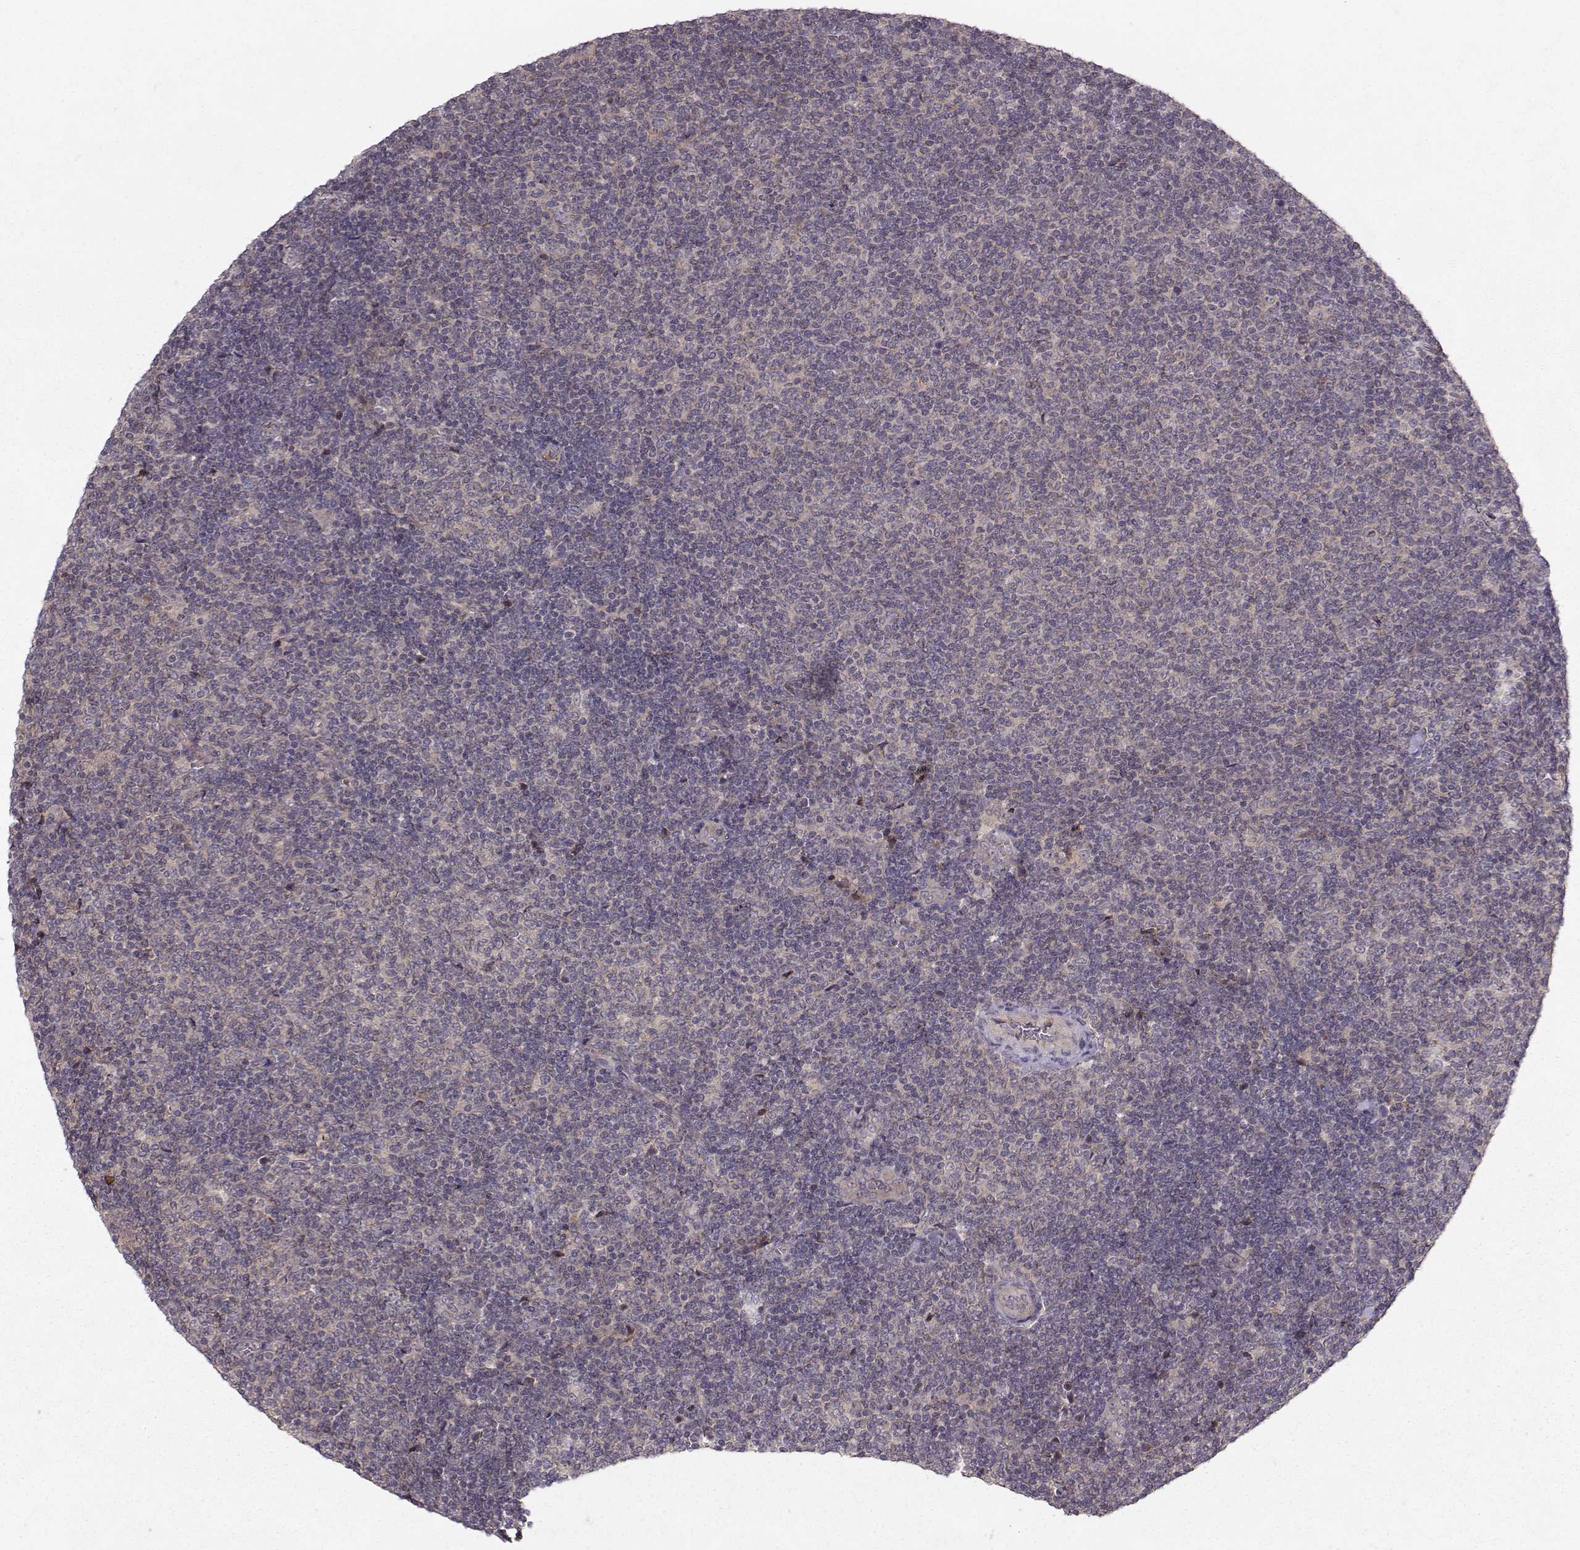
{"staining": {"intensity": "negative", "quantity": "none", "location": "none"}, "tissue": "lymphoma", "cell_type": "Tumor cells", "image_type": "cancer", "snomed": [{"axis": "morphology", "description": "Malignant lymphoma, non-Hodgkin's type, Low grade"}, {"axis": "topography", "description": "Lymph node"}], "caption": "Tumor cells are negative for protein expression in human lymphoma.", "gene": "WNT6", "patient": {"sex": "male", "age": 52}}